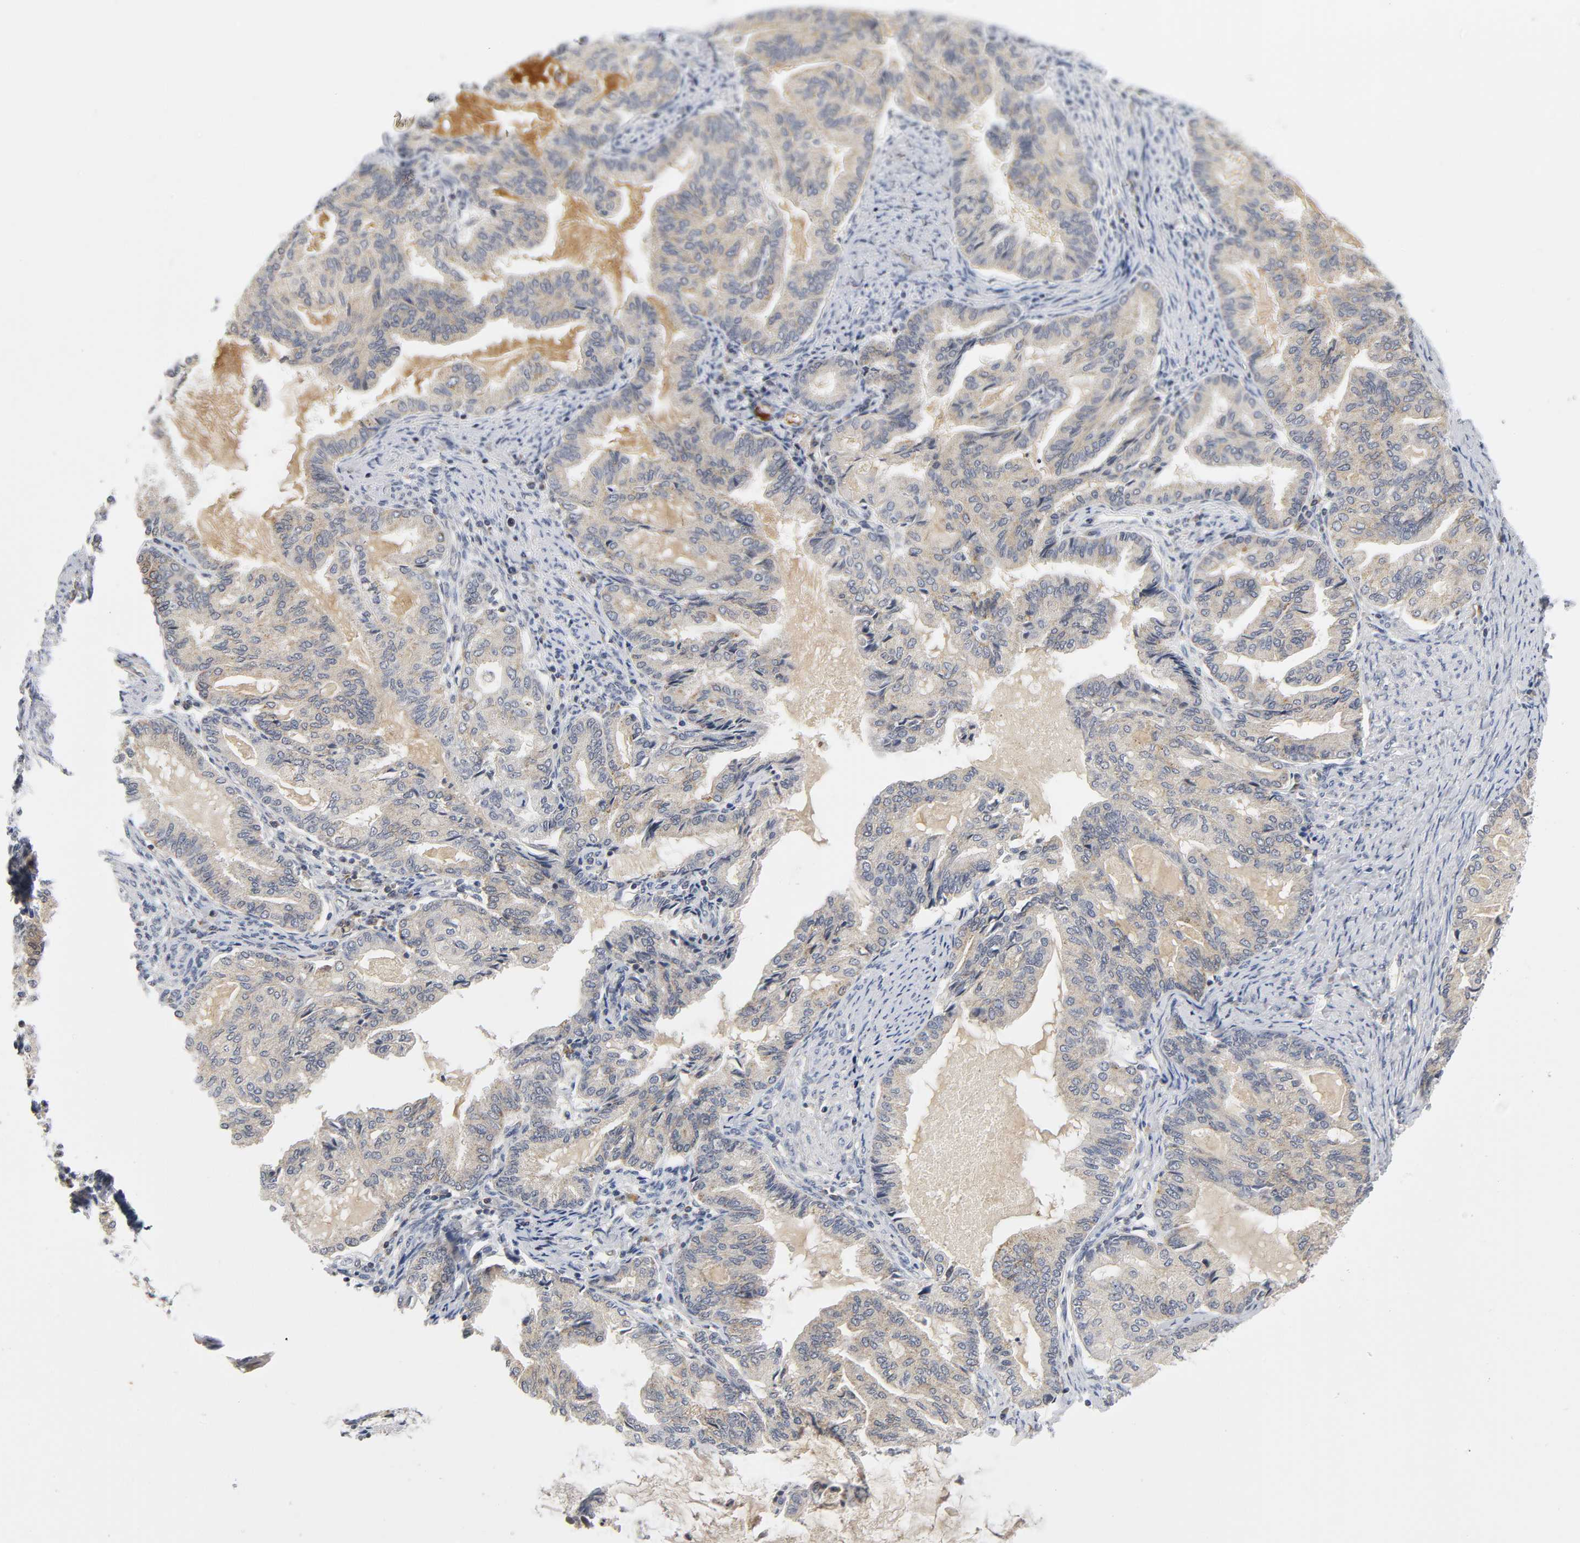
{"staining": {"intensity": "weak", "quantity": ">75%", "location": "cytoplasmic/membranous"}, "tissue": "endometrial cancer", "cell_type": "Tumor cells", "image_type": "cancer", "snomed": [{"axis": "morphology", "description": "Adenocarcinoma, NOS"}, {"axis": "topography", "description": "Endometrium"}], "caption": "Immunohistochemistry (IHC) (DAB) staining of human endometrial adenocarcinoma displays weak cytoplasmic/membranous protein expression in approximately >75% of tumor cells. (Brightfield microscopy of DAB IHC at high magnification).", "gene": "NRP1", "patient": {"sex": "female", "age": 86}}